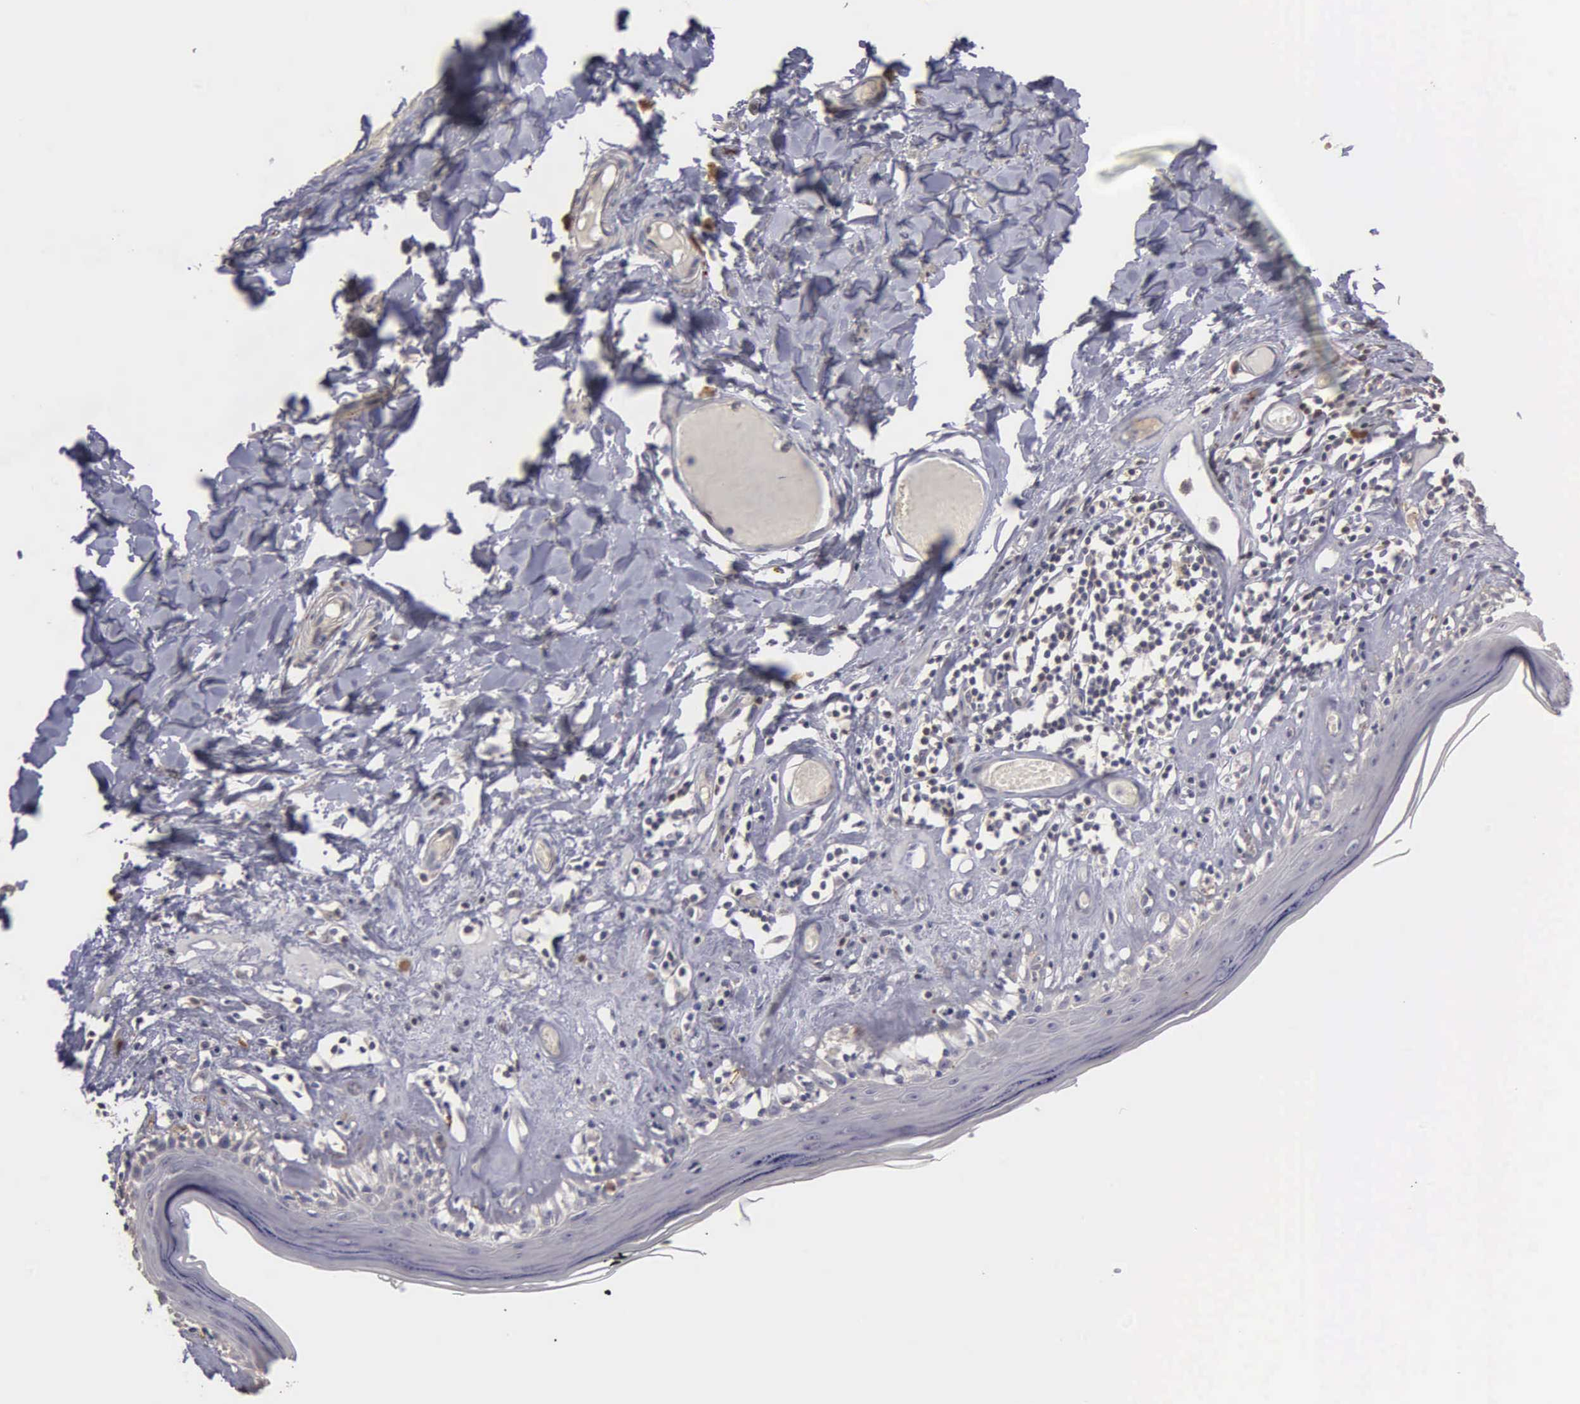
{"staining": {"intensity": "negative", "quantity": "none", "location": "none"}, "tissue": "skin", "cell_type": "Epidermal cells", "image_type": "normal", "snomed": [{"axis": "morphology", "description": "Normal tissue, NOS"}, {"axis": "topography", "description": "Vascular tissue"}, {"axis": "topography", "description": "Vulva"}, {"axis": "topography", "description": "Peripheral nerve tissue"}], "caption": "Skin stained for a protein using immunohistochemistry (IHC) demonstrates no expression epidermal cells.", "gene": "ENO3", "patient": {"sex": "female", "age": 86}}